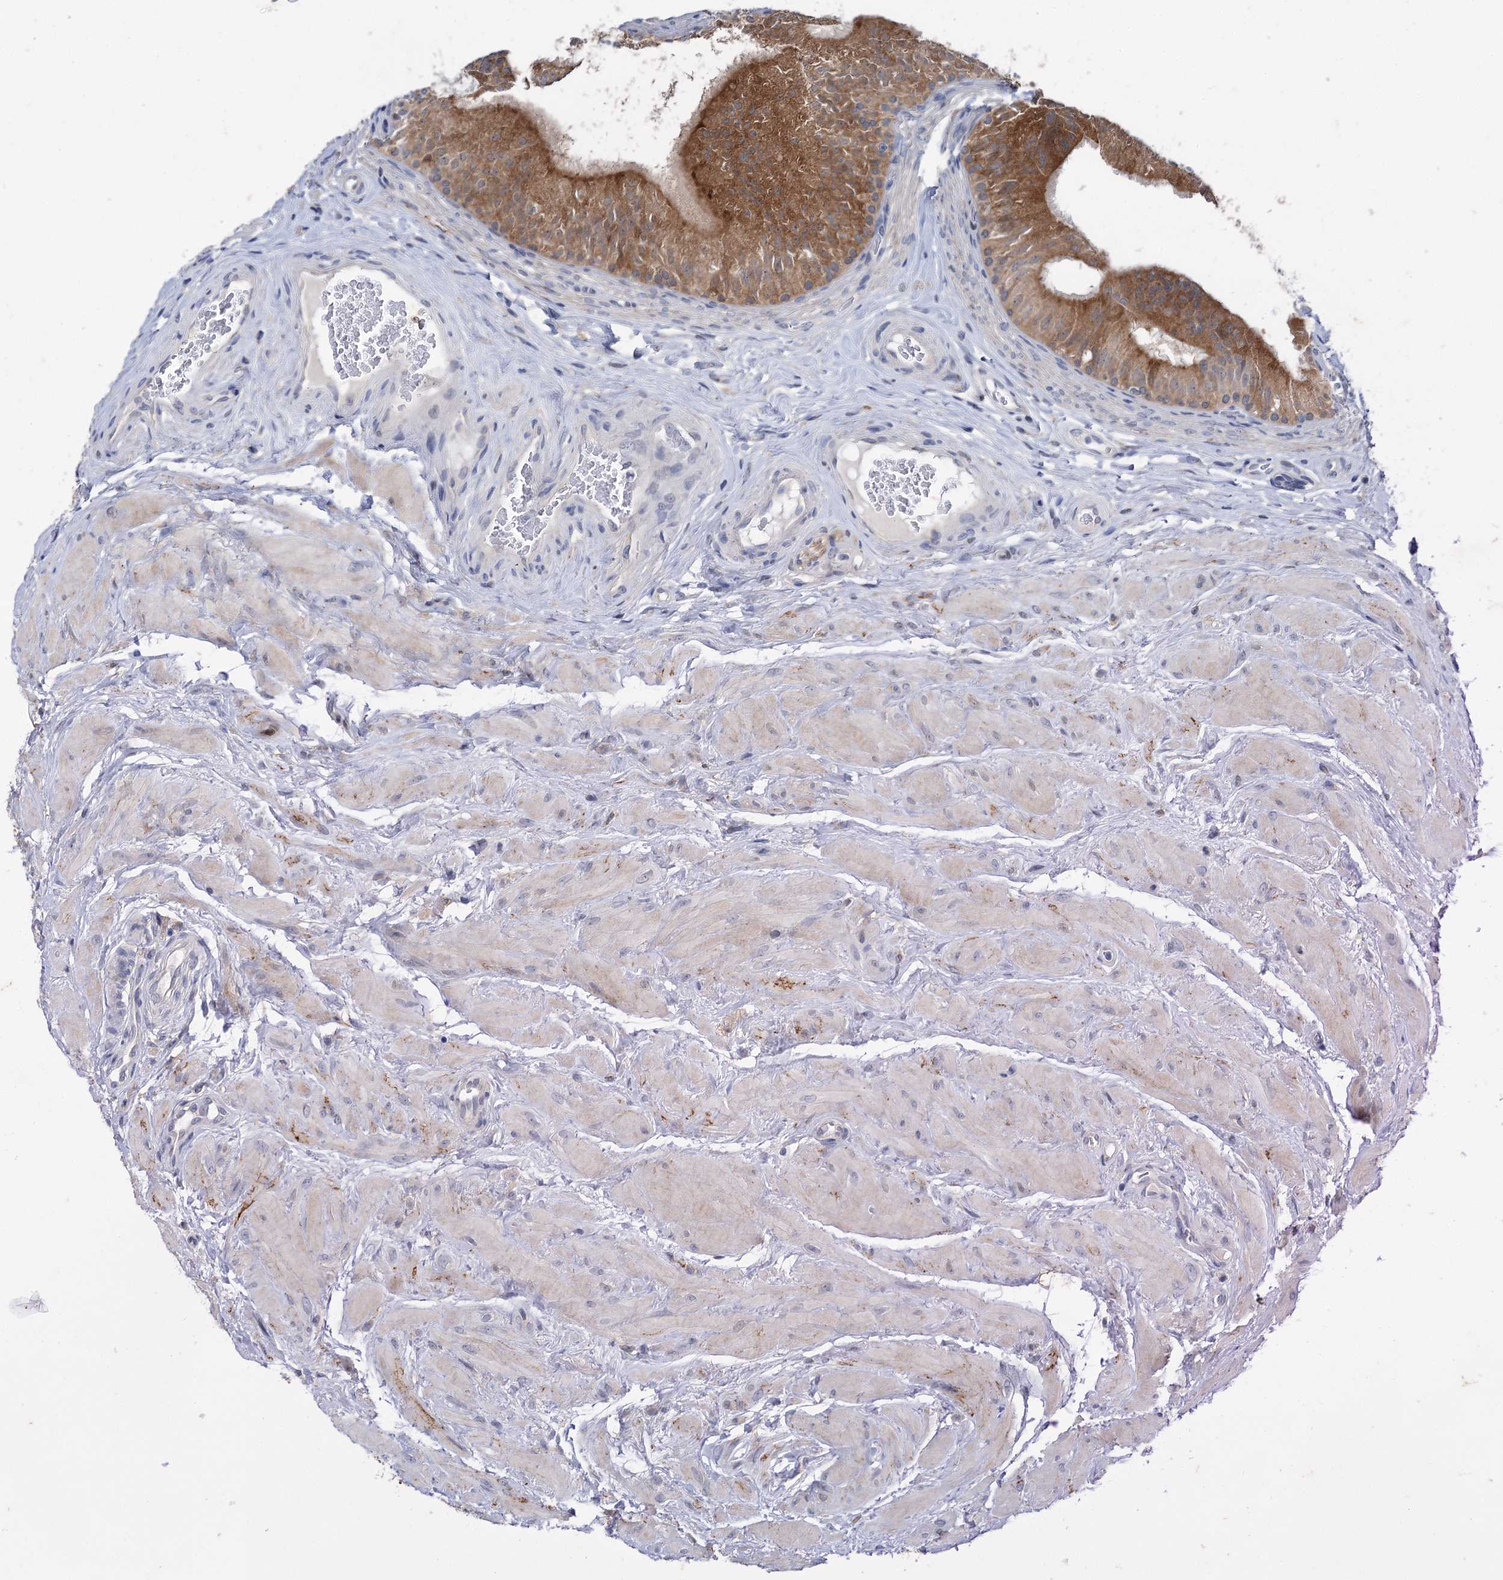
{"staining": {"intensity": "strong", "quantity": ">75%", "location": "cytoplasmic/membranous"}, "tissue": "epididymis", "cell_type": "Glandular cells", "image_type": "normal", "snomed": [{"axis": "morphology", "description": "Normal tissue, NOS"}, {"axis": "topography", "description": "Epididymis"}], "caption": "IHC (DAB (3,3'-diaminobenzidine)) staining of normal human epididymis shows strong cytoplasmic/membranous protein positivity in approximately >75% of glandular cells.", "gene": "MID1IP1", "patient": {"sex": "male", "age": 46}}